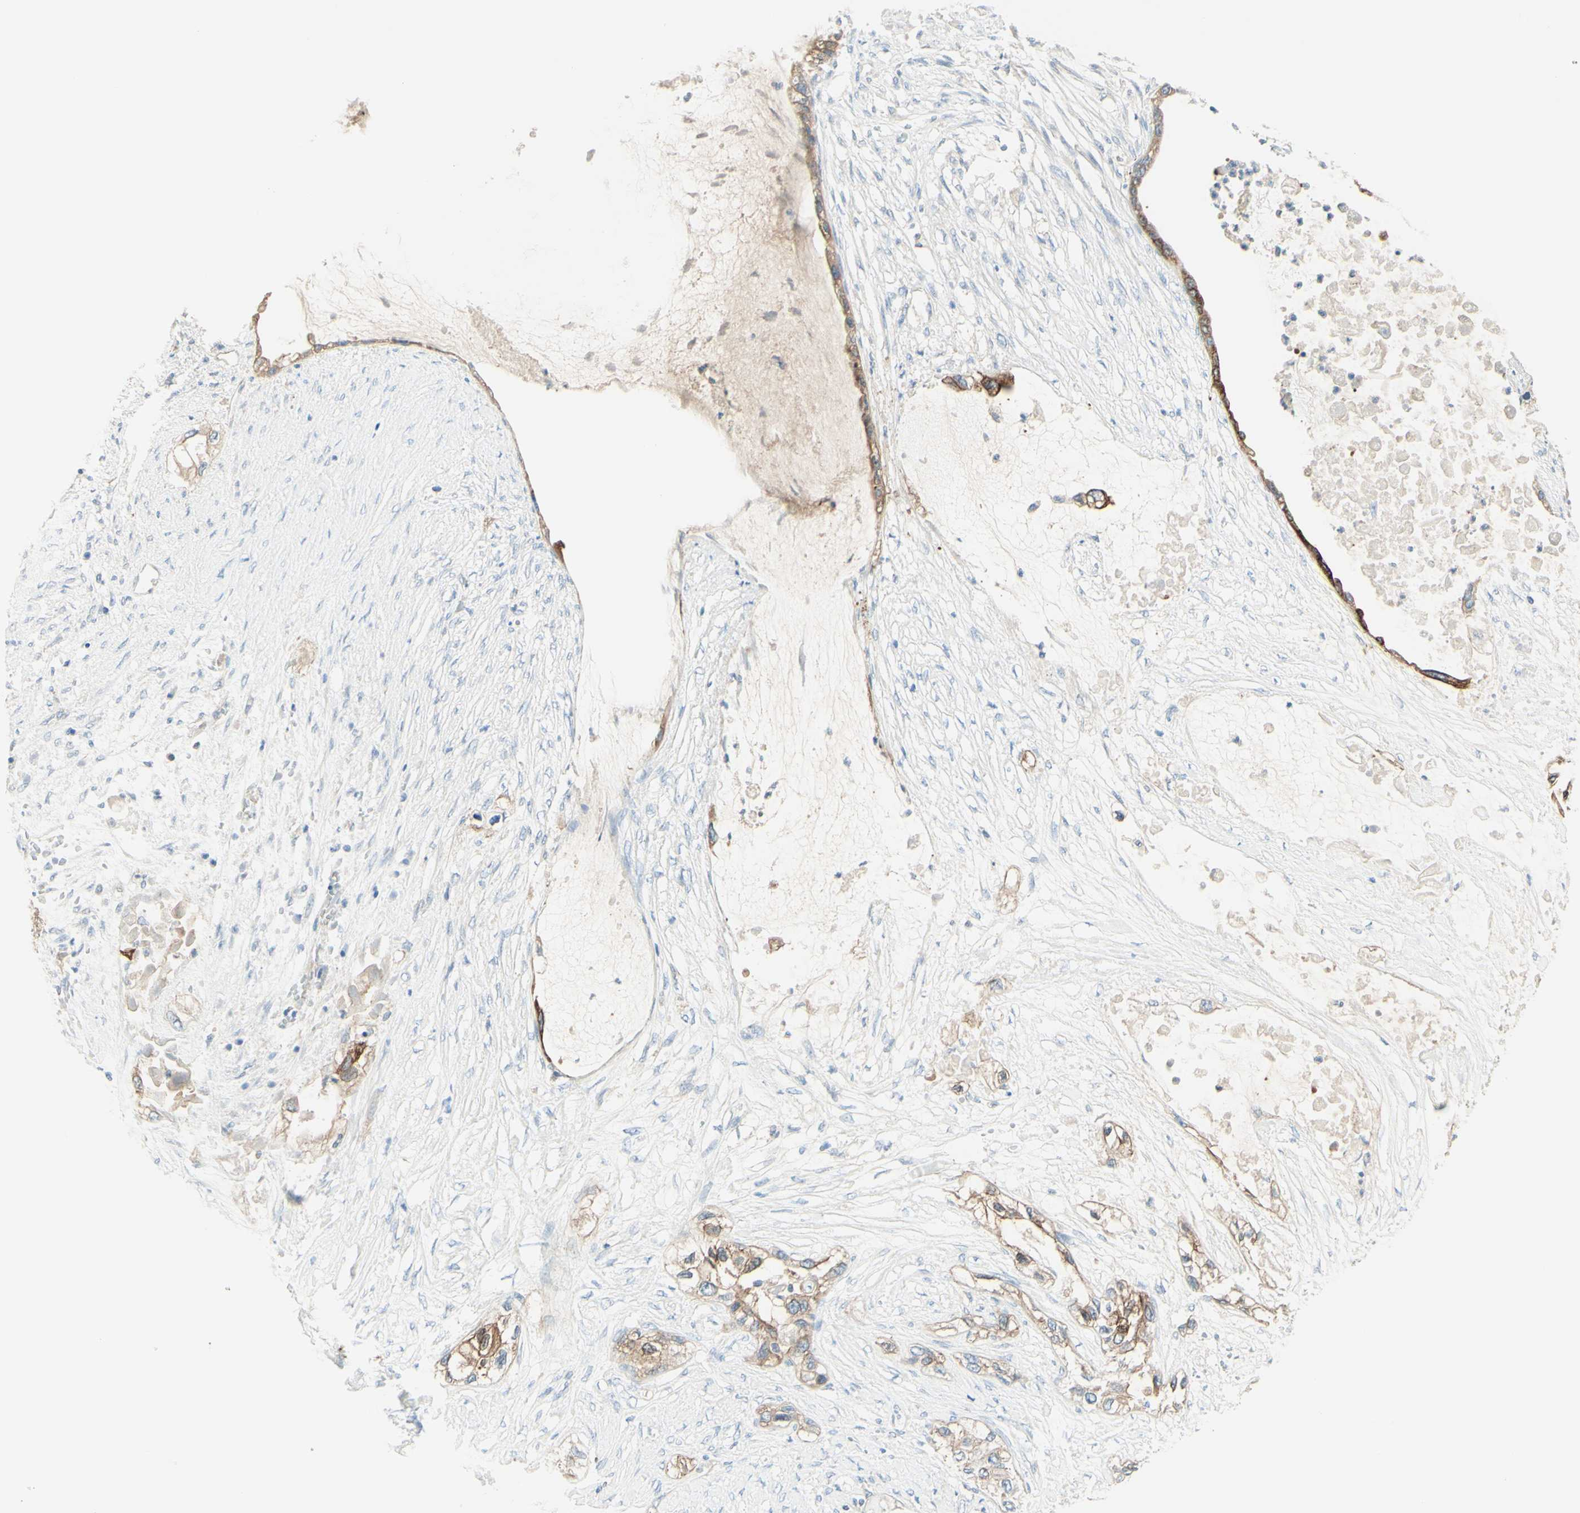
{"staining": {"intensity": "moderate", "quantity": ">75%", "location": "cytoplasmic/membranous"}, "tissue": "pancreatic cancer", "cell_type": "Tumor cells", "image_type": "cancer", "snomed": [{"axis": "morphology", "description": "Adenocarcinoma, NOS"}, {"axis": "topography", "description": "Pancreas"}], "caption": "An immunohistochemistry histopathology image of tumor tissue is shown. Protein staining in brown labels moderate cytoplasmic/membranous positivity in adenocarcinoma (pancreatic) within tumor cells.", "gene": "MTM1", "patient": {"sex": "female", "age": 70}}